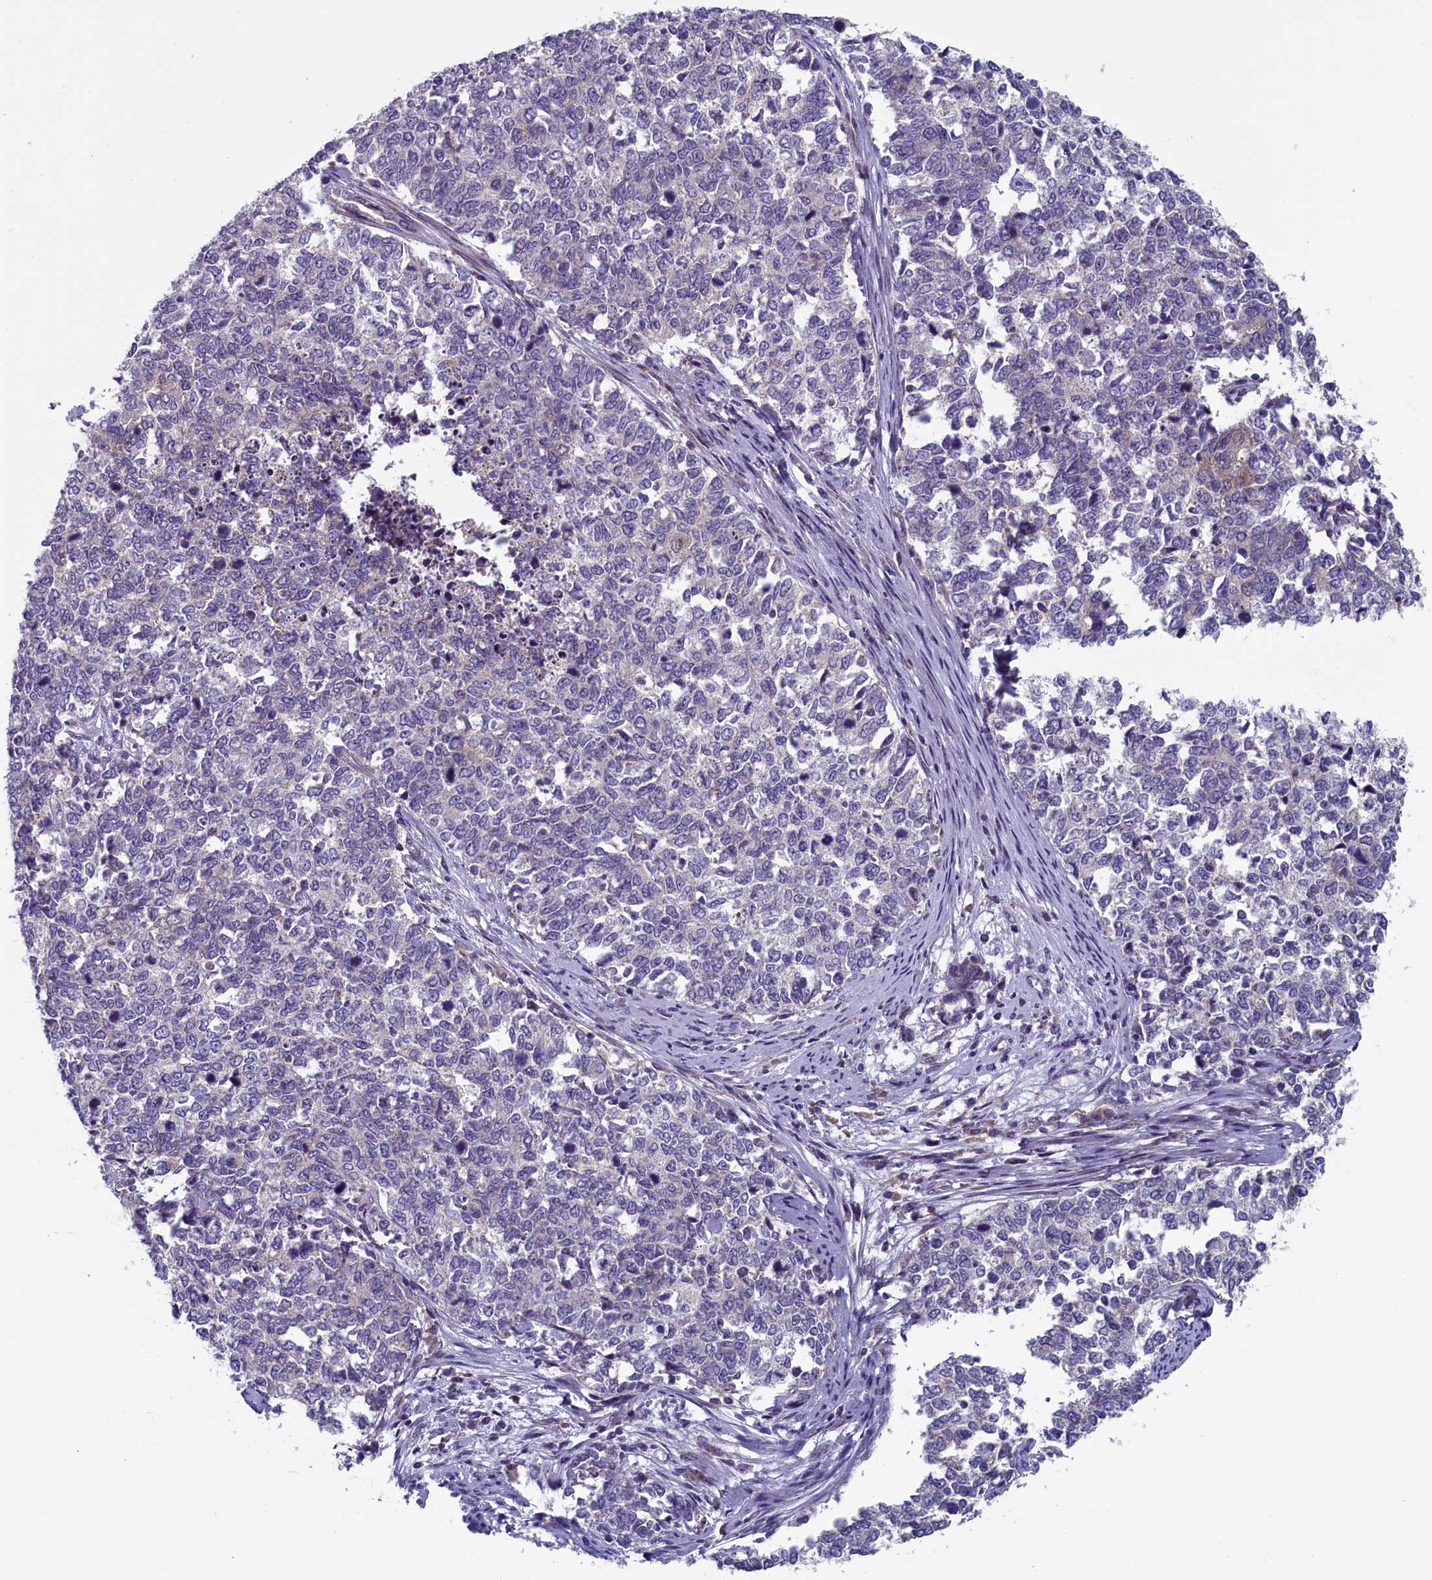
{"staining": {"intensity": "negative", "quantity": "none", "location": "none"}, "tissue": "cervical cancer", "cell_type": "Tumor cells", "image_type": "cancer", "snomed": [{"axis": "morphology", "description": "Squamous cell carcinoma, NOS"}, {"axis": "topography", "description": "Cervix"}], "caption": "IHC micrograph of neoplastic tissue: human cervical cancer stained with DAB (3,3'-diaminobenzidine) exhibits no significant protein expression in tumor cells.", "gene": "ANKRD39", "patient": {"sex": "female", "age": 63}}